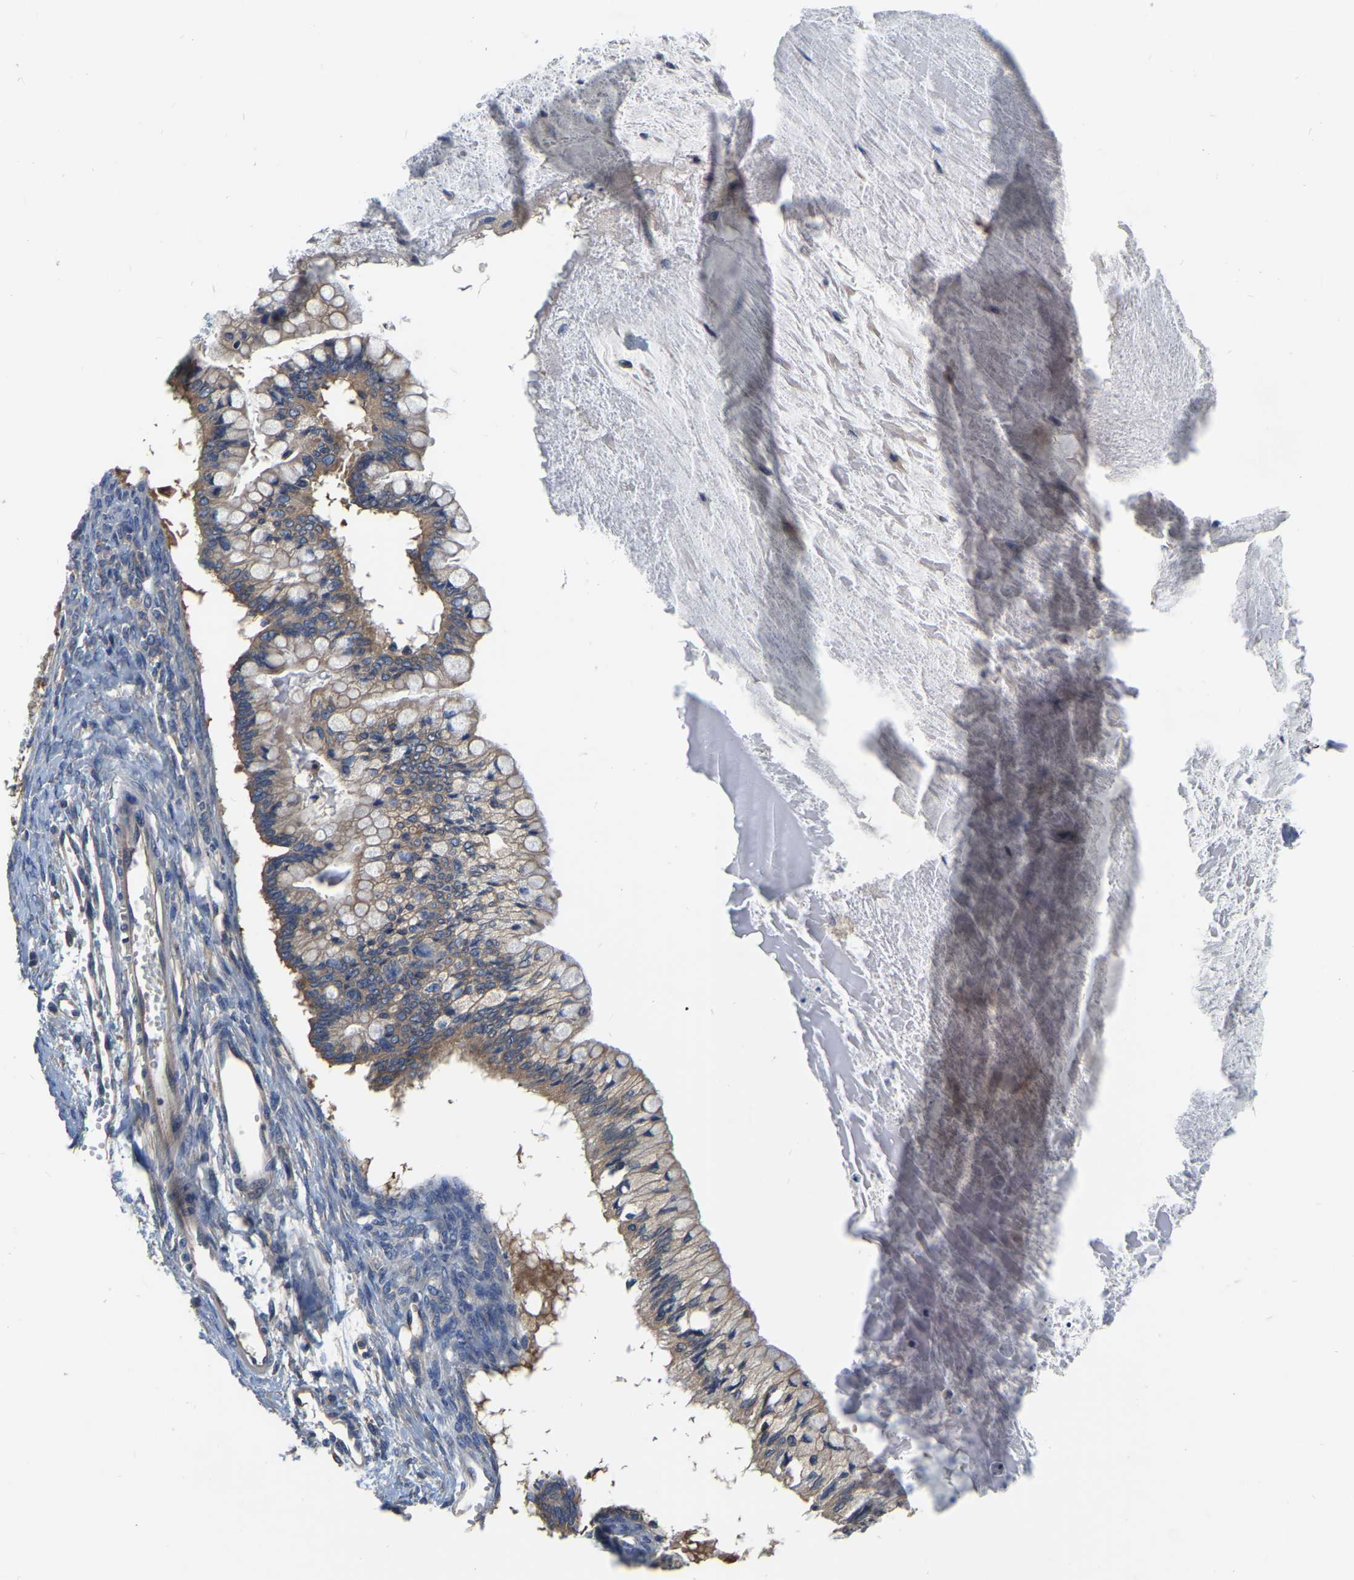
{"staining": {"intensity": "moderate", "quantity": ">75%", "location": "cytoplasmic/membranous"}, "tissue": "ovarian cancer", "cell_type": "Tumor cells", "image_type": "cancer", "snomed": [{"axis": "morphology", "description": "Cystadenocarcinoma, mucinous, NOS"}, {"axis": "topography", "description": "Ovary"}], "caption": "Ovarian cancer (mucinous cystadenocarcinoma) stained with DAB (3,3'-diaminobenzidine) immunohistochemistry (IHC) exhibits medium levels of moderate cytoplasmic/membranous positivity in approximately >75% of tumor cells.", "gene": "GARS1", "patient": {"sex": "female", "age": 57}}